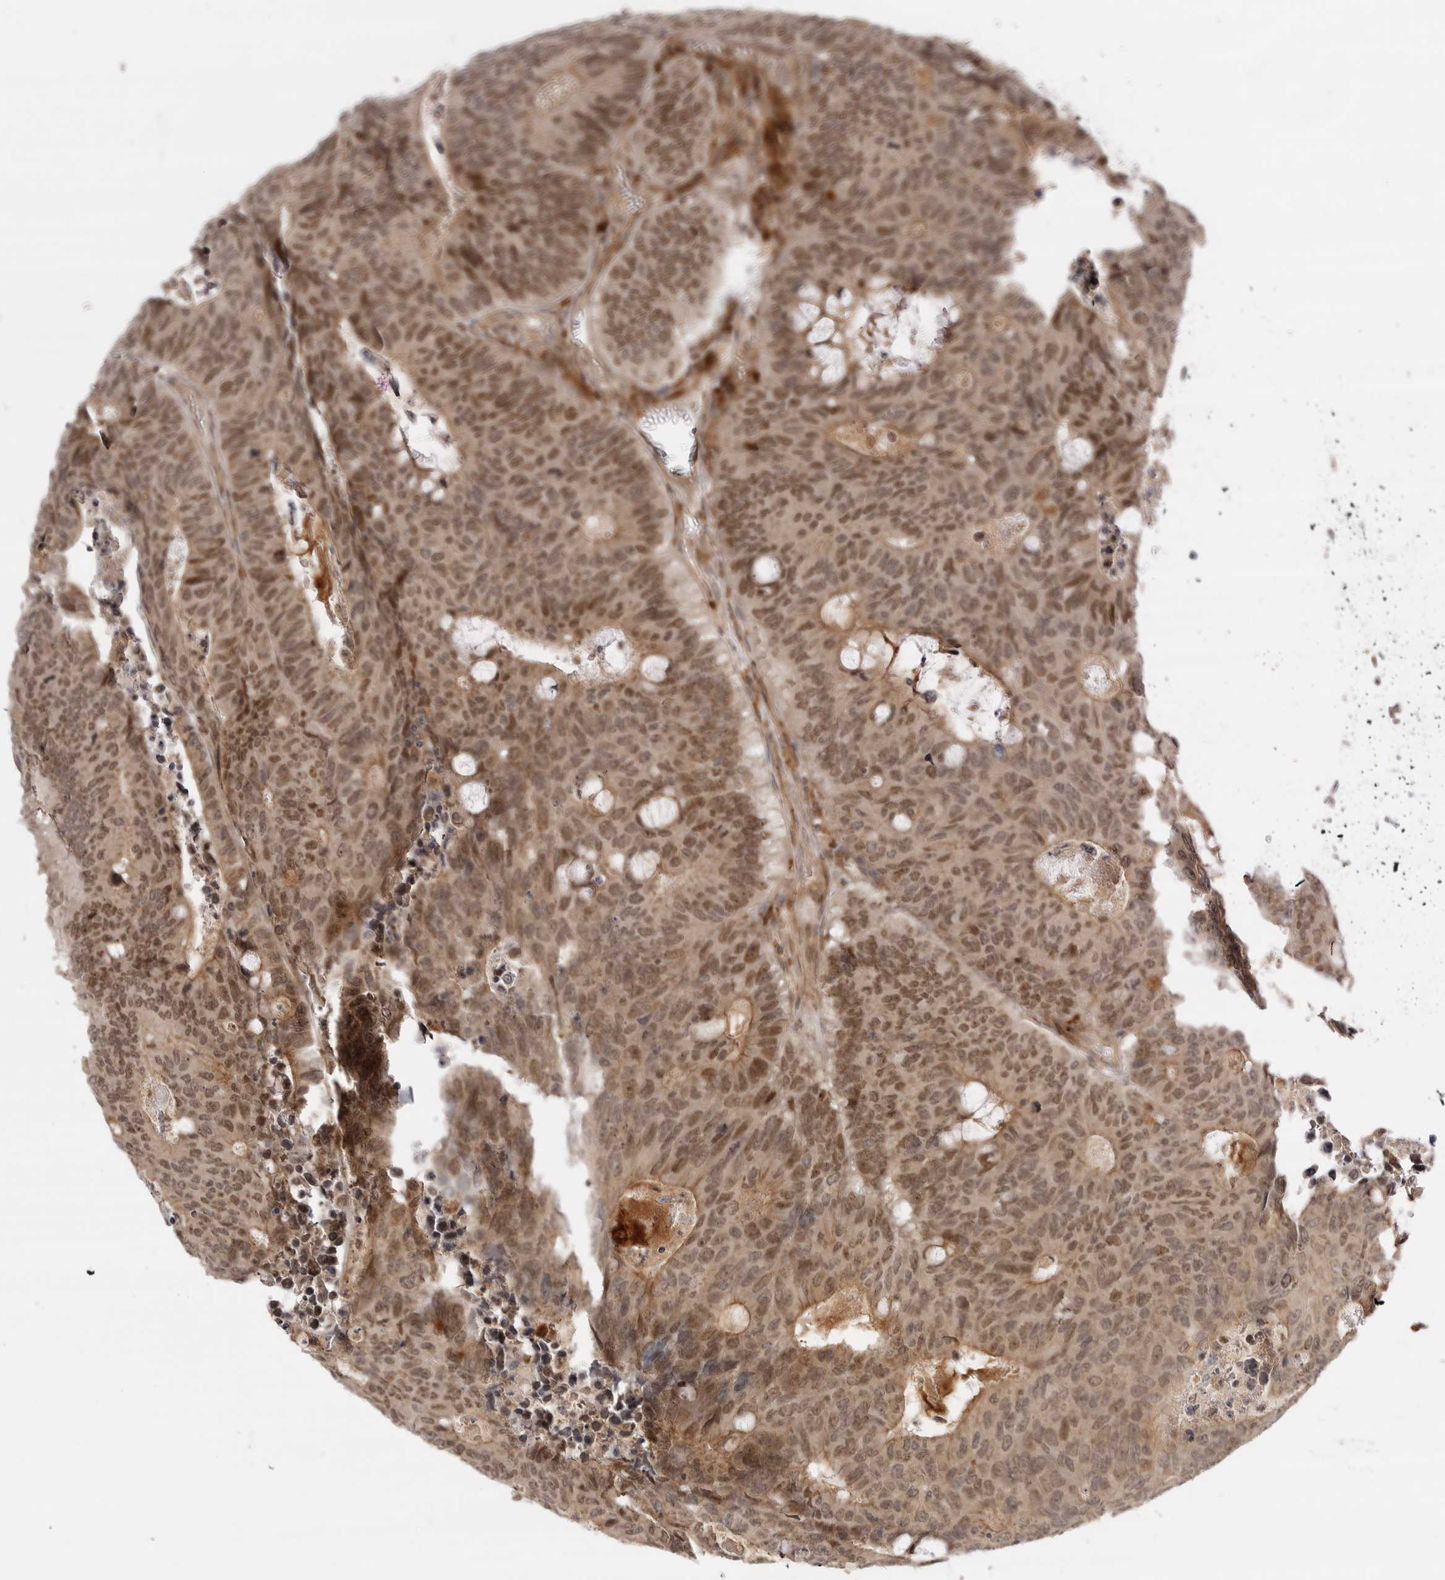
{"staining": {"intensity": "moderate", "quantity": ">75%", "location": "cytoplasmic/membranous,nuclear"}, "tissue": "colorectal cancer", "cell_type": "Tumor cells", "image_type": "cancer", "snomed": [{"axis": "morphology", "description": "Adenocarcinoma, NOS"}, {"axis": "topography", "description": "Colon"}], "caption": "Colorectal cancer stained for a protein (brown) reveals moderate cytoplasmic/membranous and nuclear positive expression in about >75% of tumor cells.", "gene": "CSNK1G3", "patient": {"sex": "male", "age": 87}}